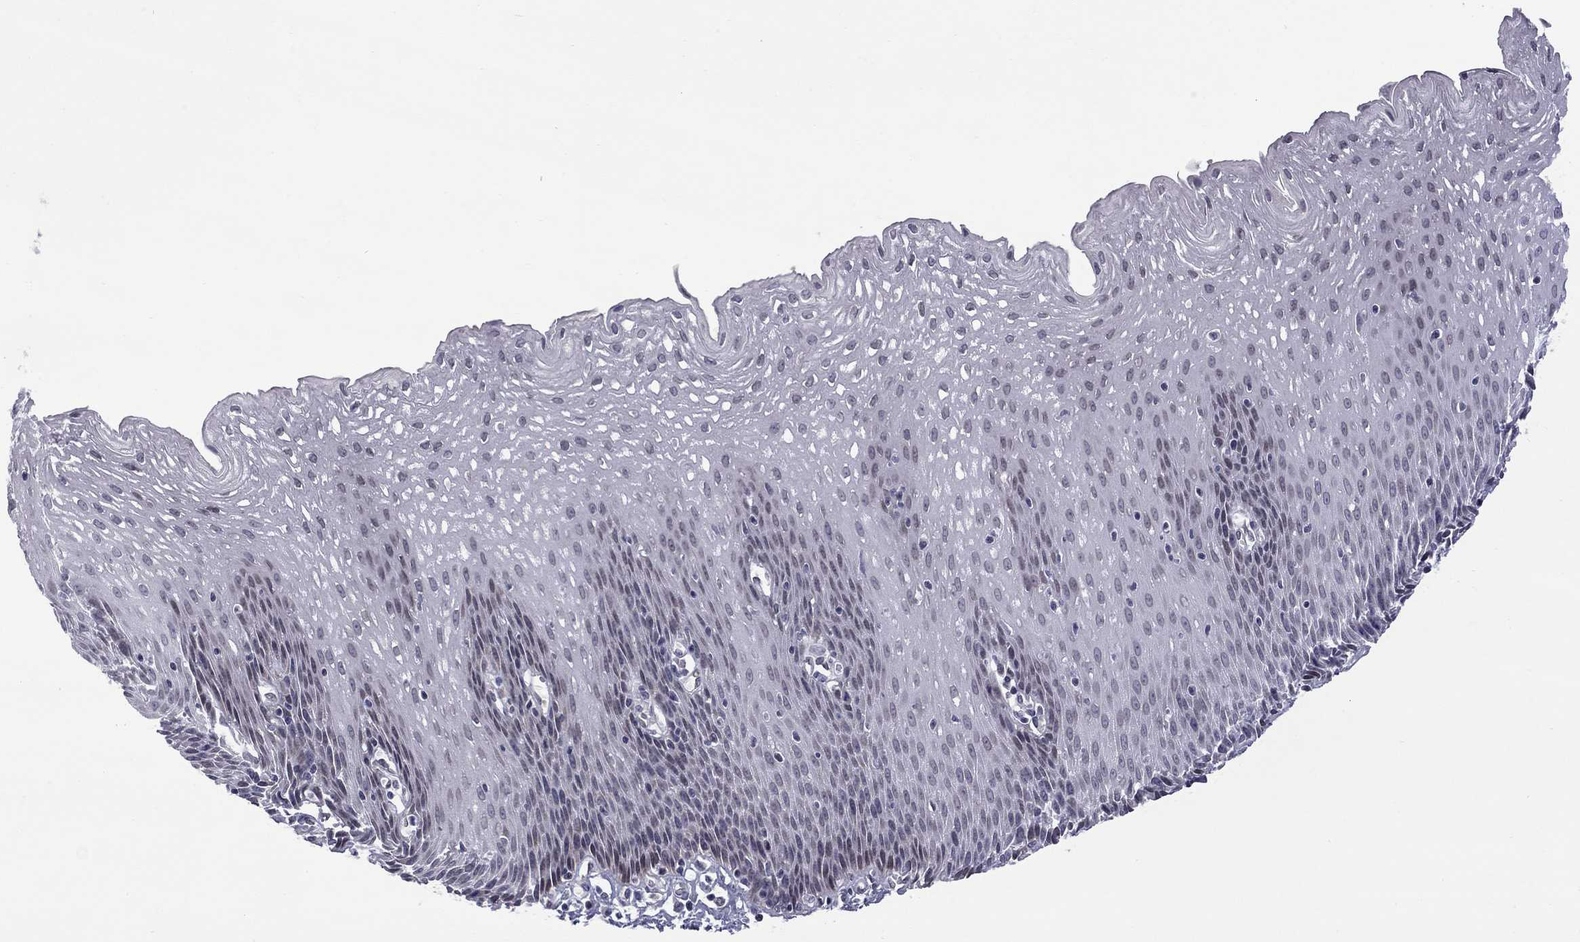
{"staining": {"intensity": "negative", "quantity": "none", "location": "none"}, "tissue": "esophagus", "cell_type": "Squamous epithelial cells", "image_type": "normal", "snomed": [{"axis": "morphology", "description": "Normal tissue, NOS"}, {"axis": "topography", "description": "Esophagus"}], "caption": "The photomicrograph reveals no significant expression in squamous epithelial cells of esophagus. (DAB (3,3'-diaminobenzidine) immunohistochemistry (IHC), high magnification).", "gene": "CLTCL1", "patient": {"sex": "female", "age": 64}}